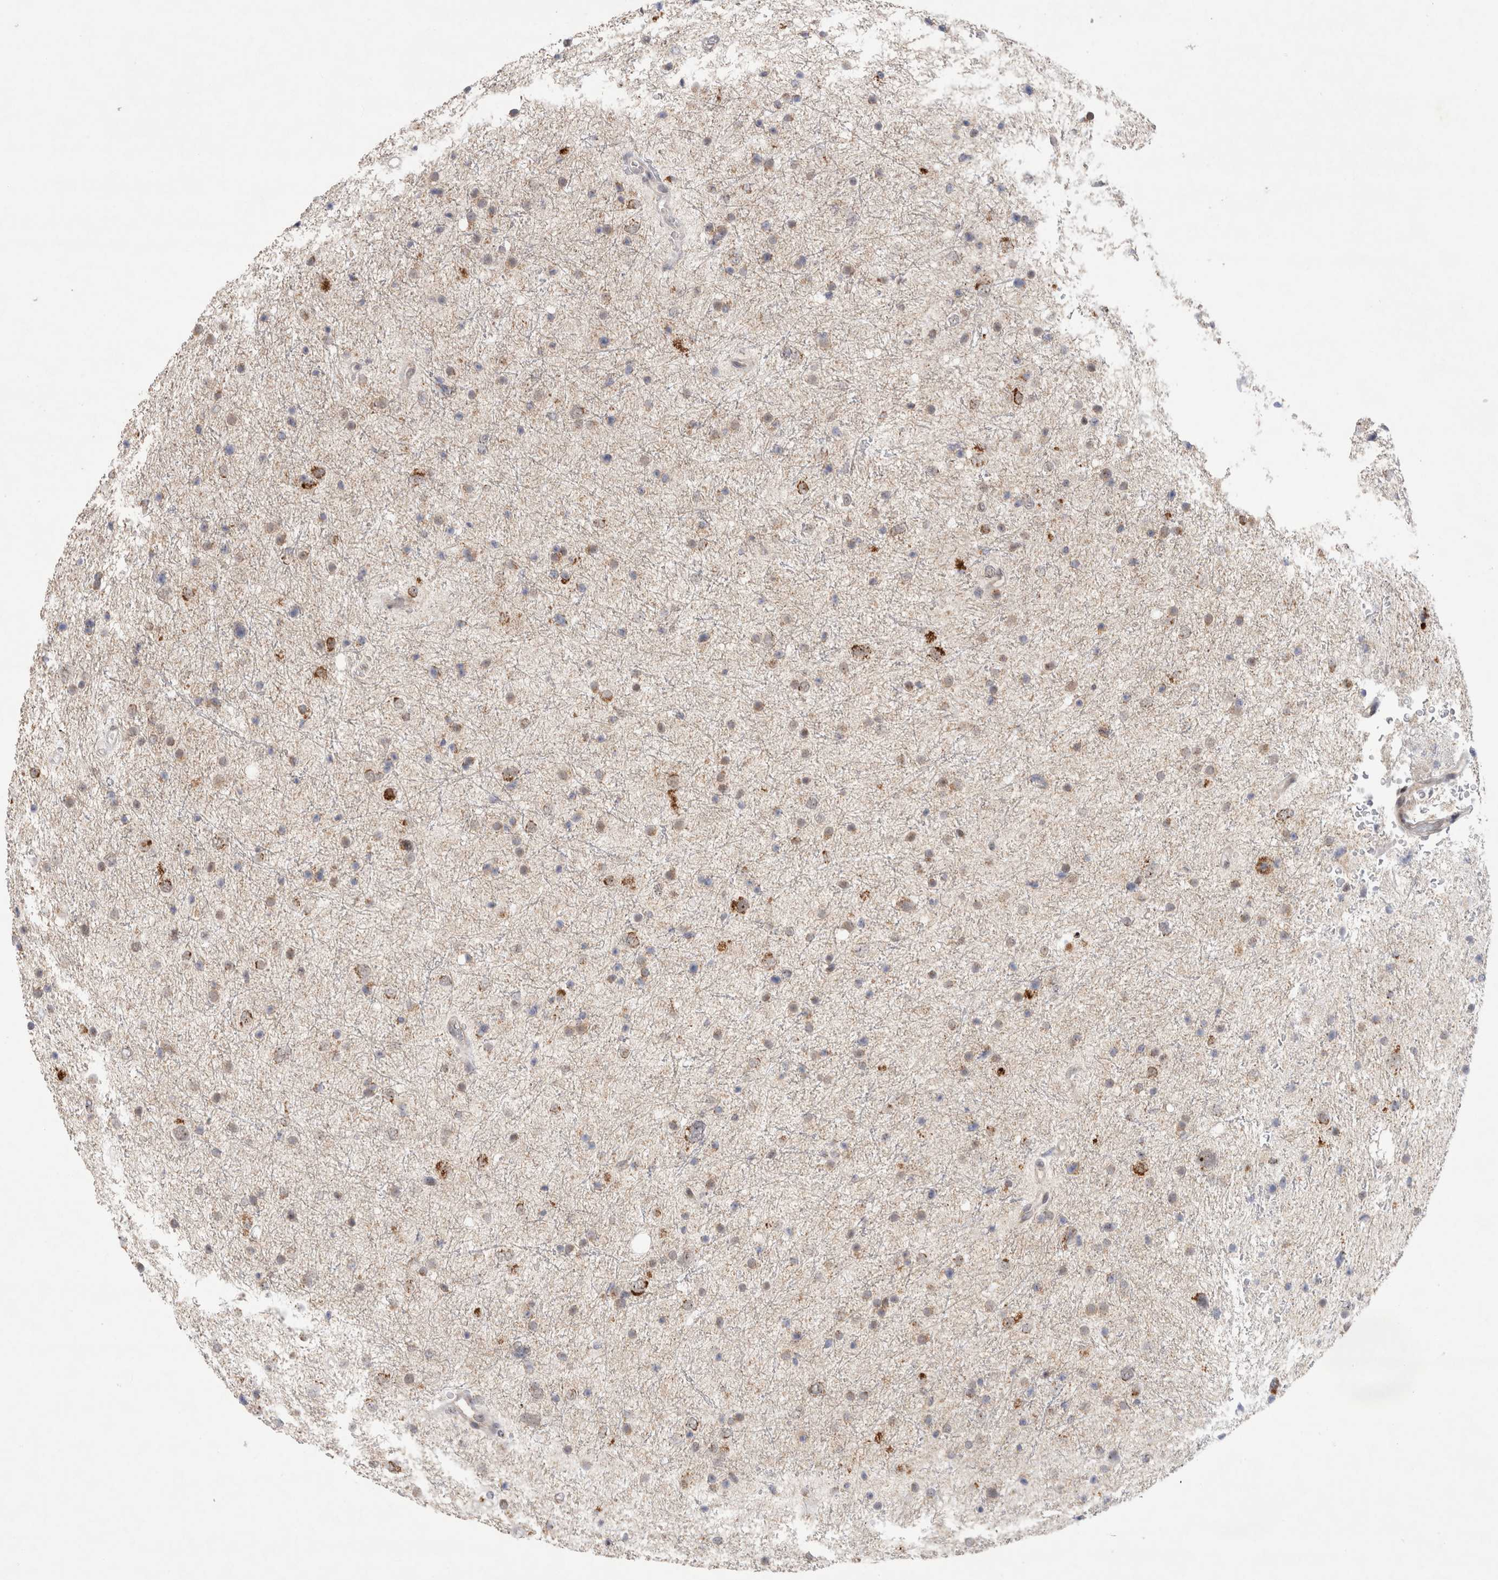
{"staining": {"intensity": "weak", "quantity": ">75%", "location": "cytoplasmic/membranous"}, "tissue": "glioma", "cell_type": "Tumor cells", "image_type": "cancer", "snomed": [{"axis": "morphology", "description": "Glioma, malignant, Low grade"}, {"axis": "topography", "description": "Brain"}], "caption": "Protein staining demonstrates weak cytoplasmic/membranous expression in about >75% of tumor cells in low-grade glioma (malignant).", "gene": "MRPL37", "patient": {"sex": "female", "age": 37}}